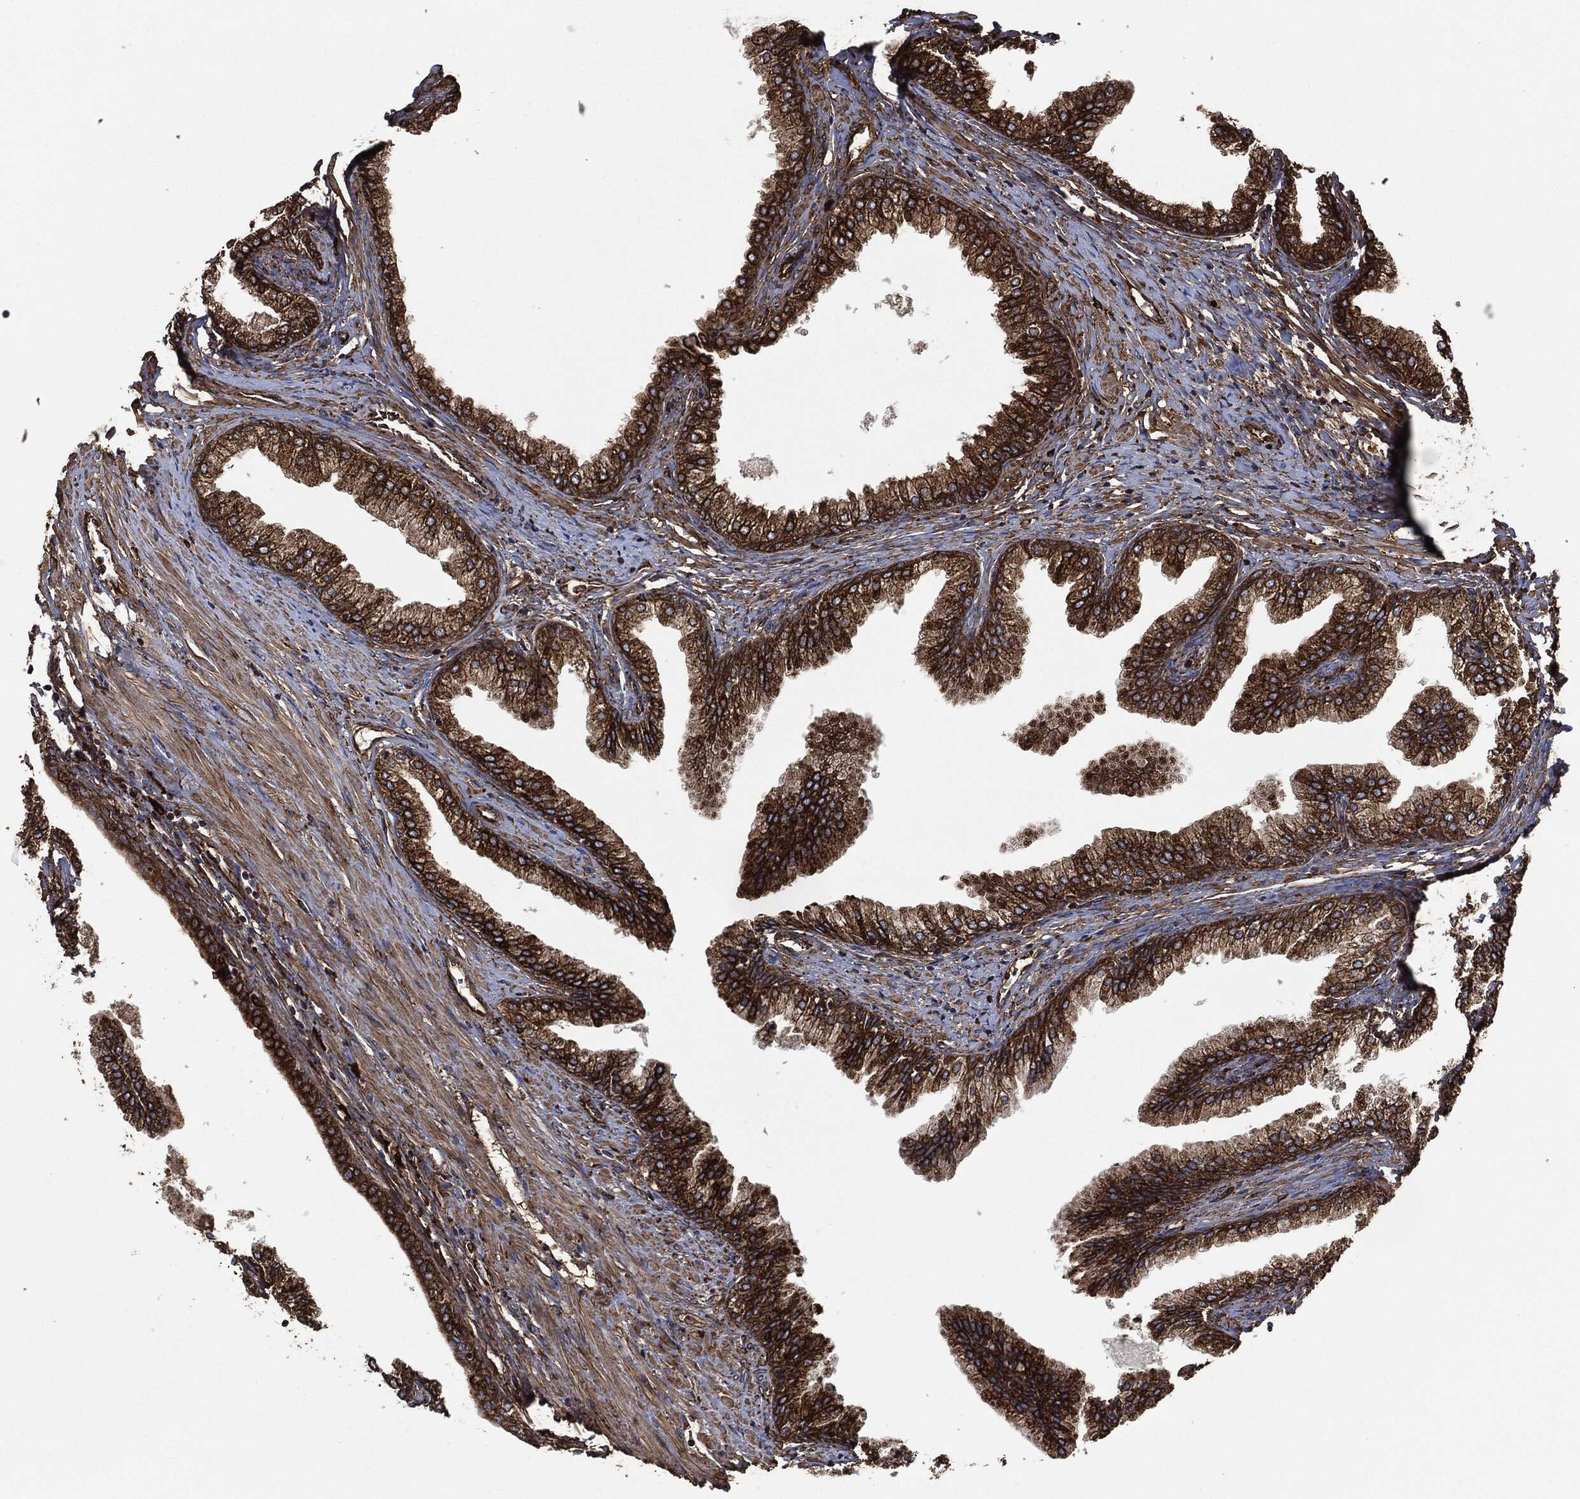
{"staining": {"intensity": "strong", "quantity": ">75%", "location": "cytoplasmic/membranous"}, "tissue": "prostate cancer", "cell_type": "Tumor cells", "image_type": "cancer", "snomed": [{"axis": "morphology", "description": "Adenocarcinoma, Low grade"}, {"axis": "topography", "description": "Prostate and seminal vesicle, NOS"}], "caption": "Immunohistochemistry (IHC) (DAB (3,3'-diaminobenzidine)) staining of human prostate adenocarcinoma (low-grade) reveals strong cytoplasmic/membranous protein staining in approximately >75% of tumor cells.", "gene": "AMFR", "patient": {"sex": "male", "age": 61}}